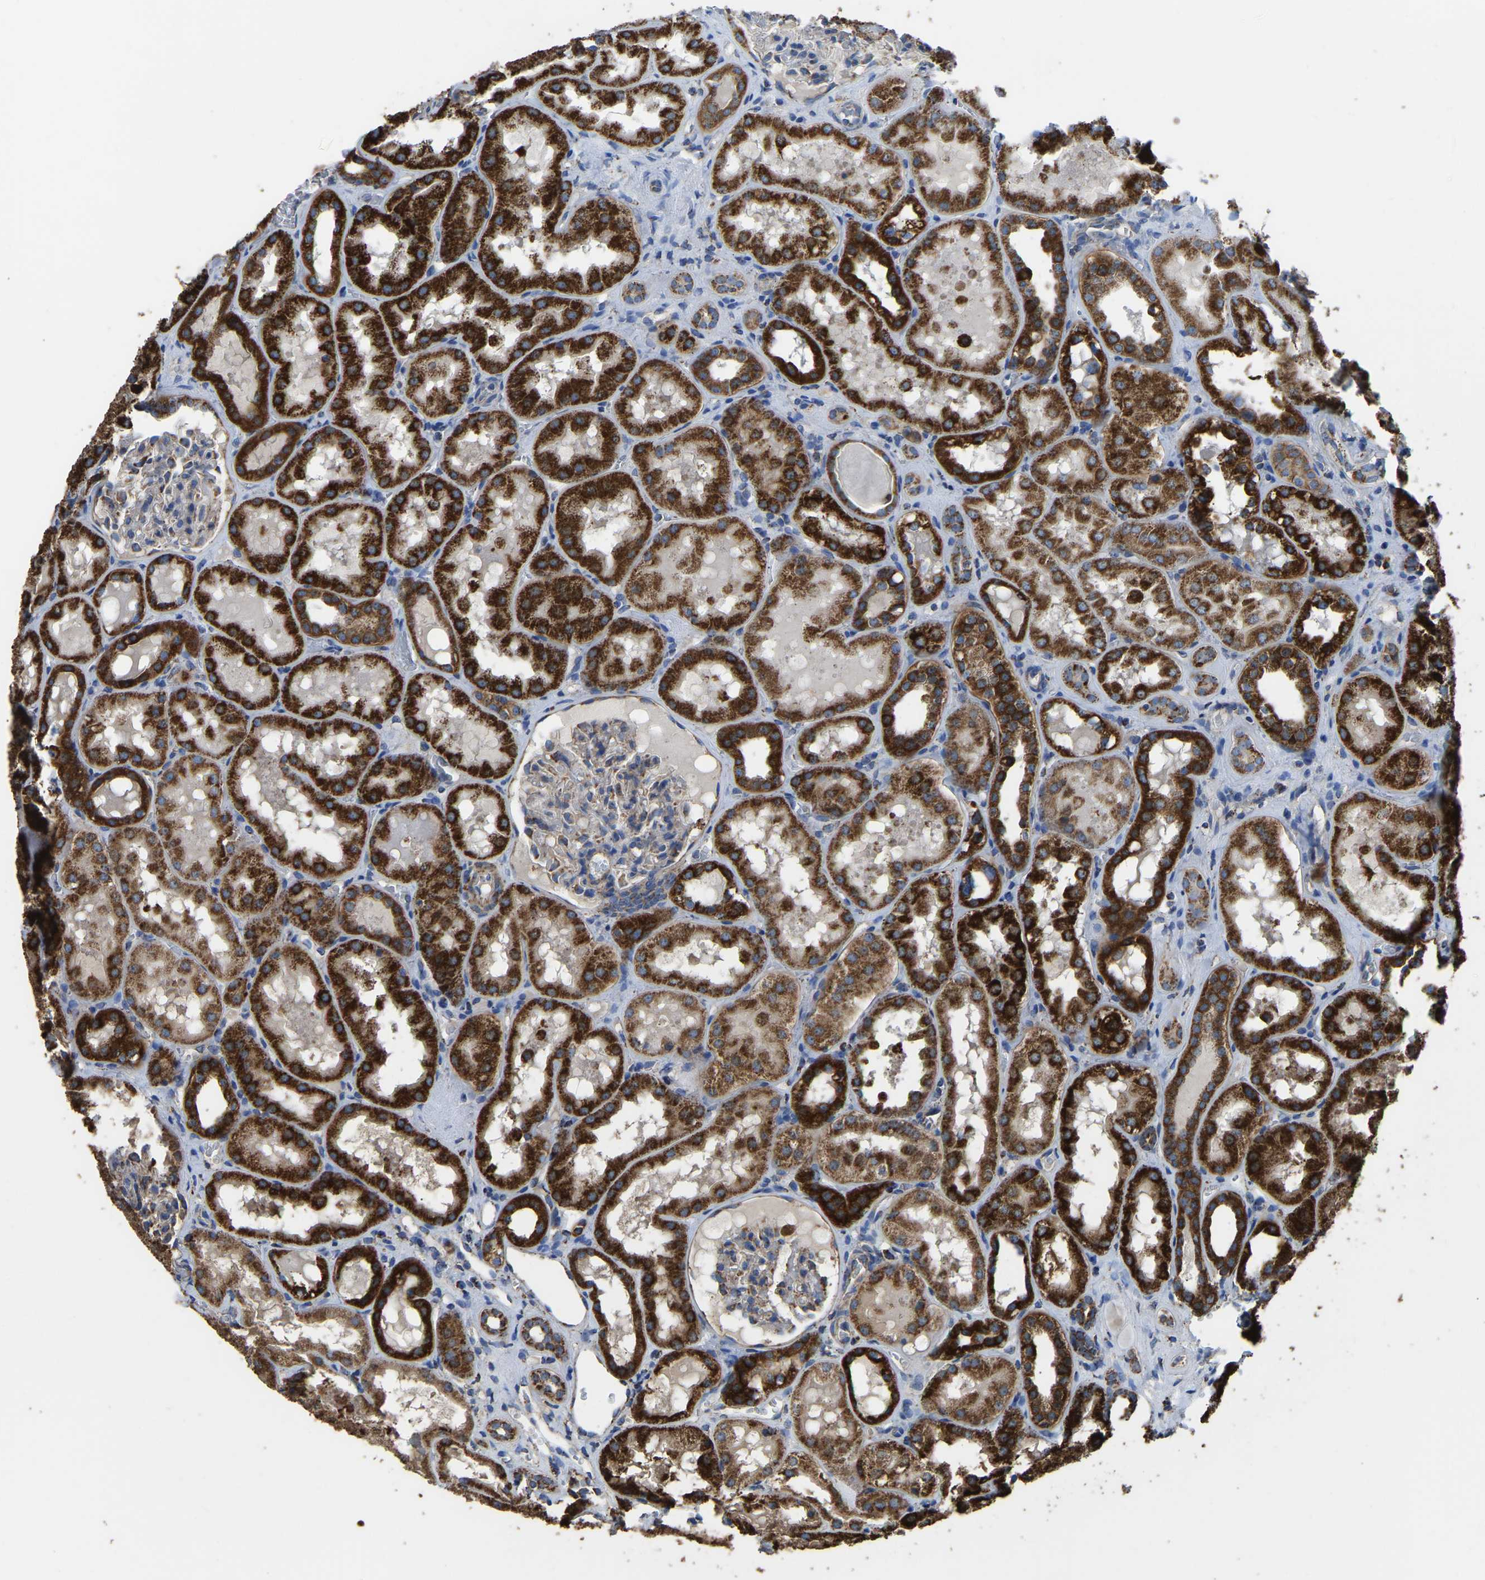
{"staining": {"intensity": "moderate", "quantity": "<25%", "location": "cytoplasmic/membranous"}, "tissue": "kidney", "cell_type": "Cells in glomeruli", "image_type": "normal", "snomed": [{"axis": "morphology", "description": "Normal tissue, NOS"}, {"axis": "topography", "description": "Kidney"}, {"axis": "topography", "description": "Urinary bladder"}], "caption": "Immunohistochemistry staining of unremarkable kidney, which displays low levels of moderate cytoplasmic/membranous expression in about <25% of cells in glomeruli indicating moderate cytoplasmic/membranous protein expression. The staining was performed using DAB (brown) for protein detection and nuclei were counterstained in hematoxylin (blue).", "gene": "ETFA", "patient": {"sex": "male", "age": 16}}